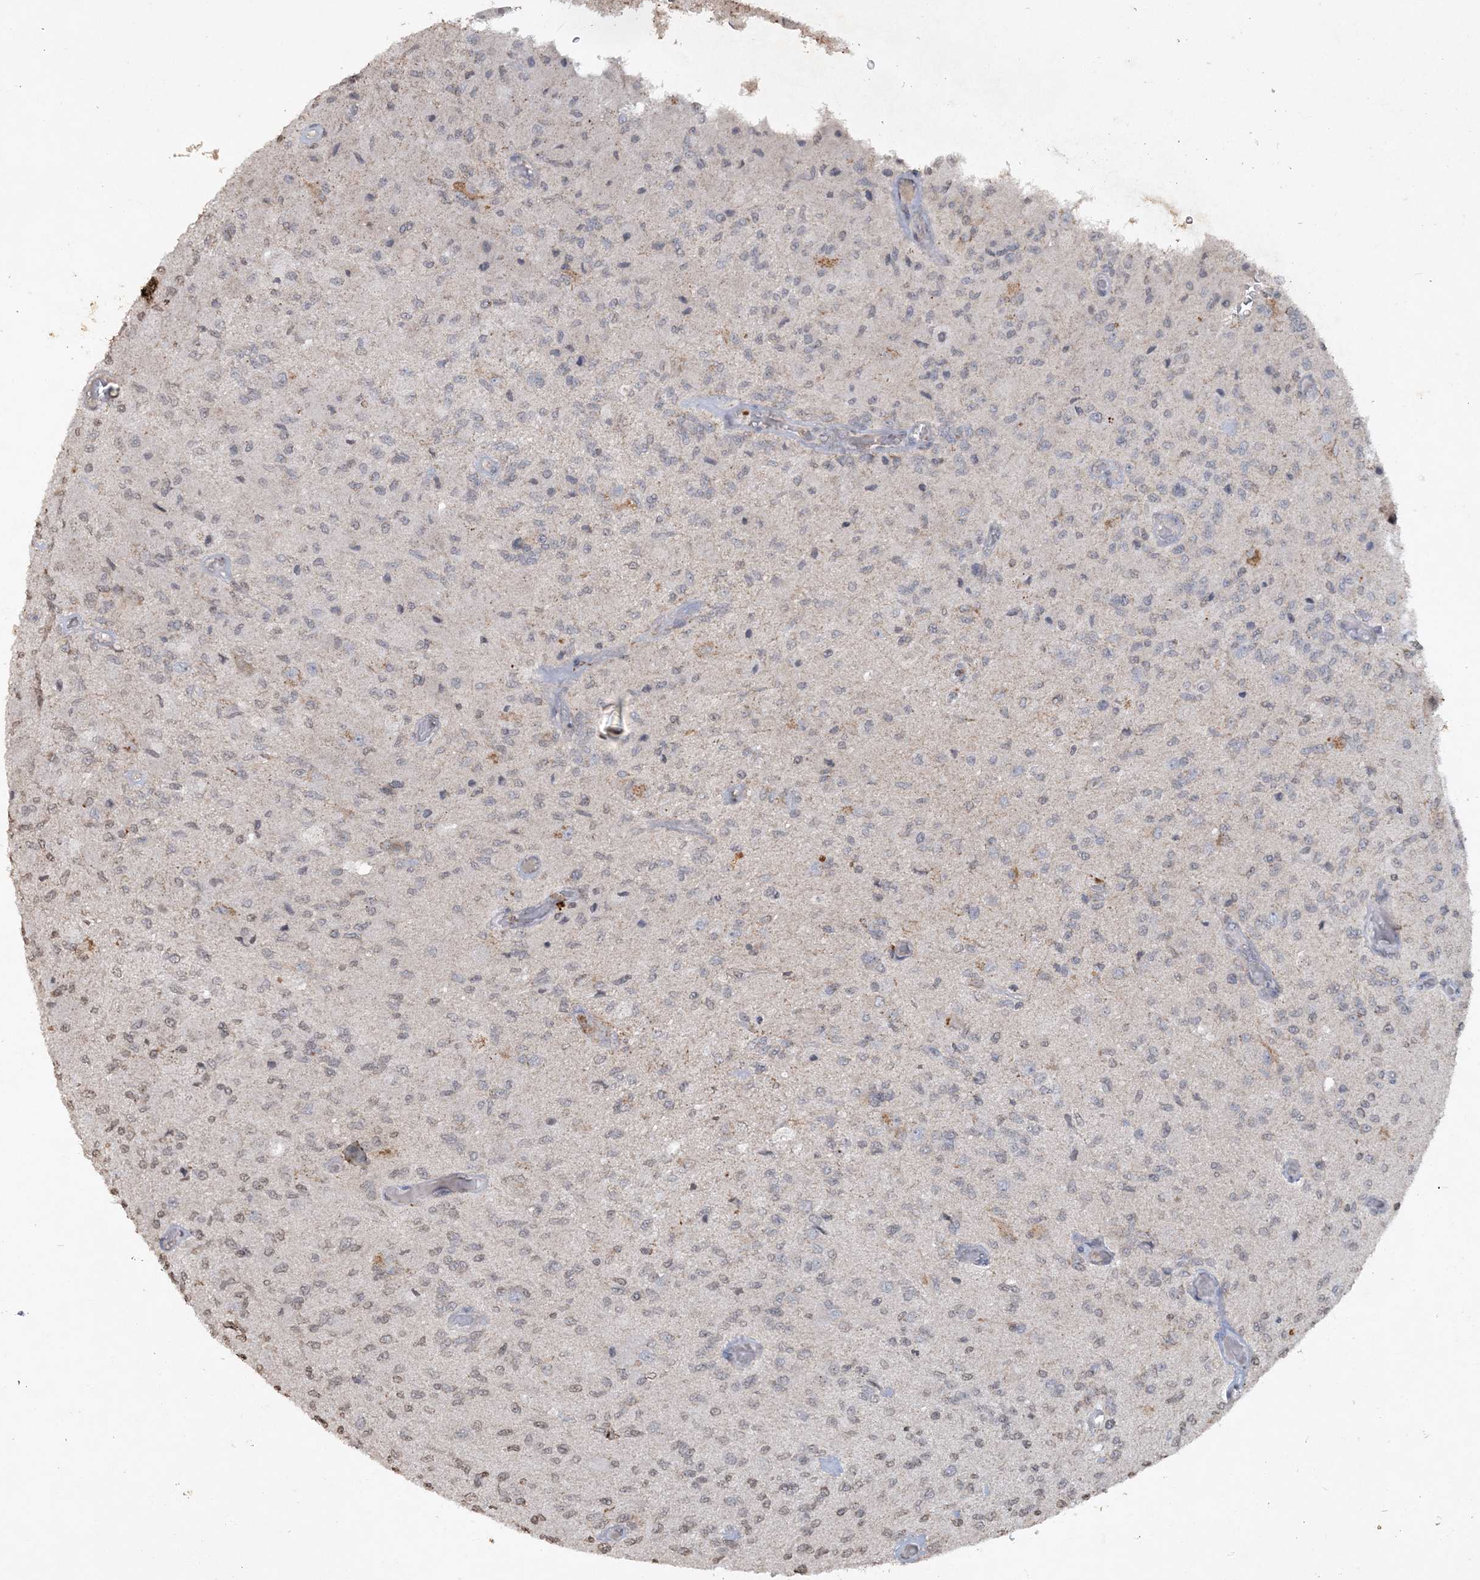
{"staining": {"intensity": "negative", "quantity": "none", "location": "none"}, "tissue": "glioma", "cell_type": "Tumor cells", "image_type": "cancer", "snomed": [{"axis": "morphology", "description": "Normal tissue, NOS"}, {"axis": "morphology", "description": "Glioma, malignant, High grade"}, {"axis": "topography", "description": "Cerebral cortex"}], "caption": "A histopathology image of human glioma is negative for staining in tumor cells.", "gene": "TTC7A", "patient": {"sex": "male", "age": 77}}